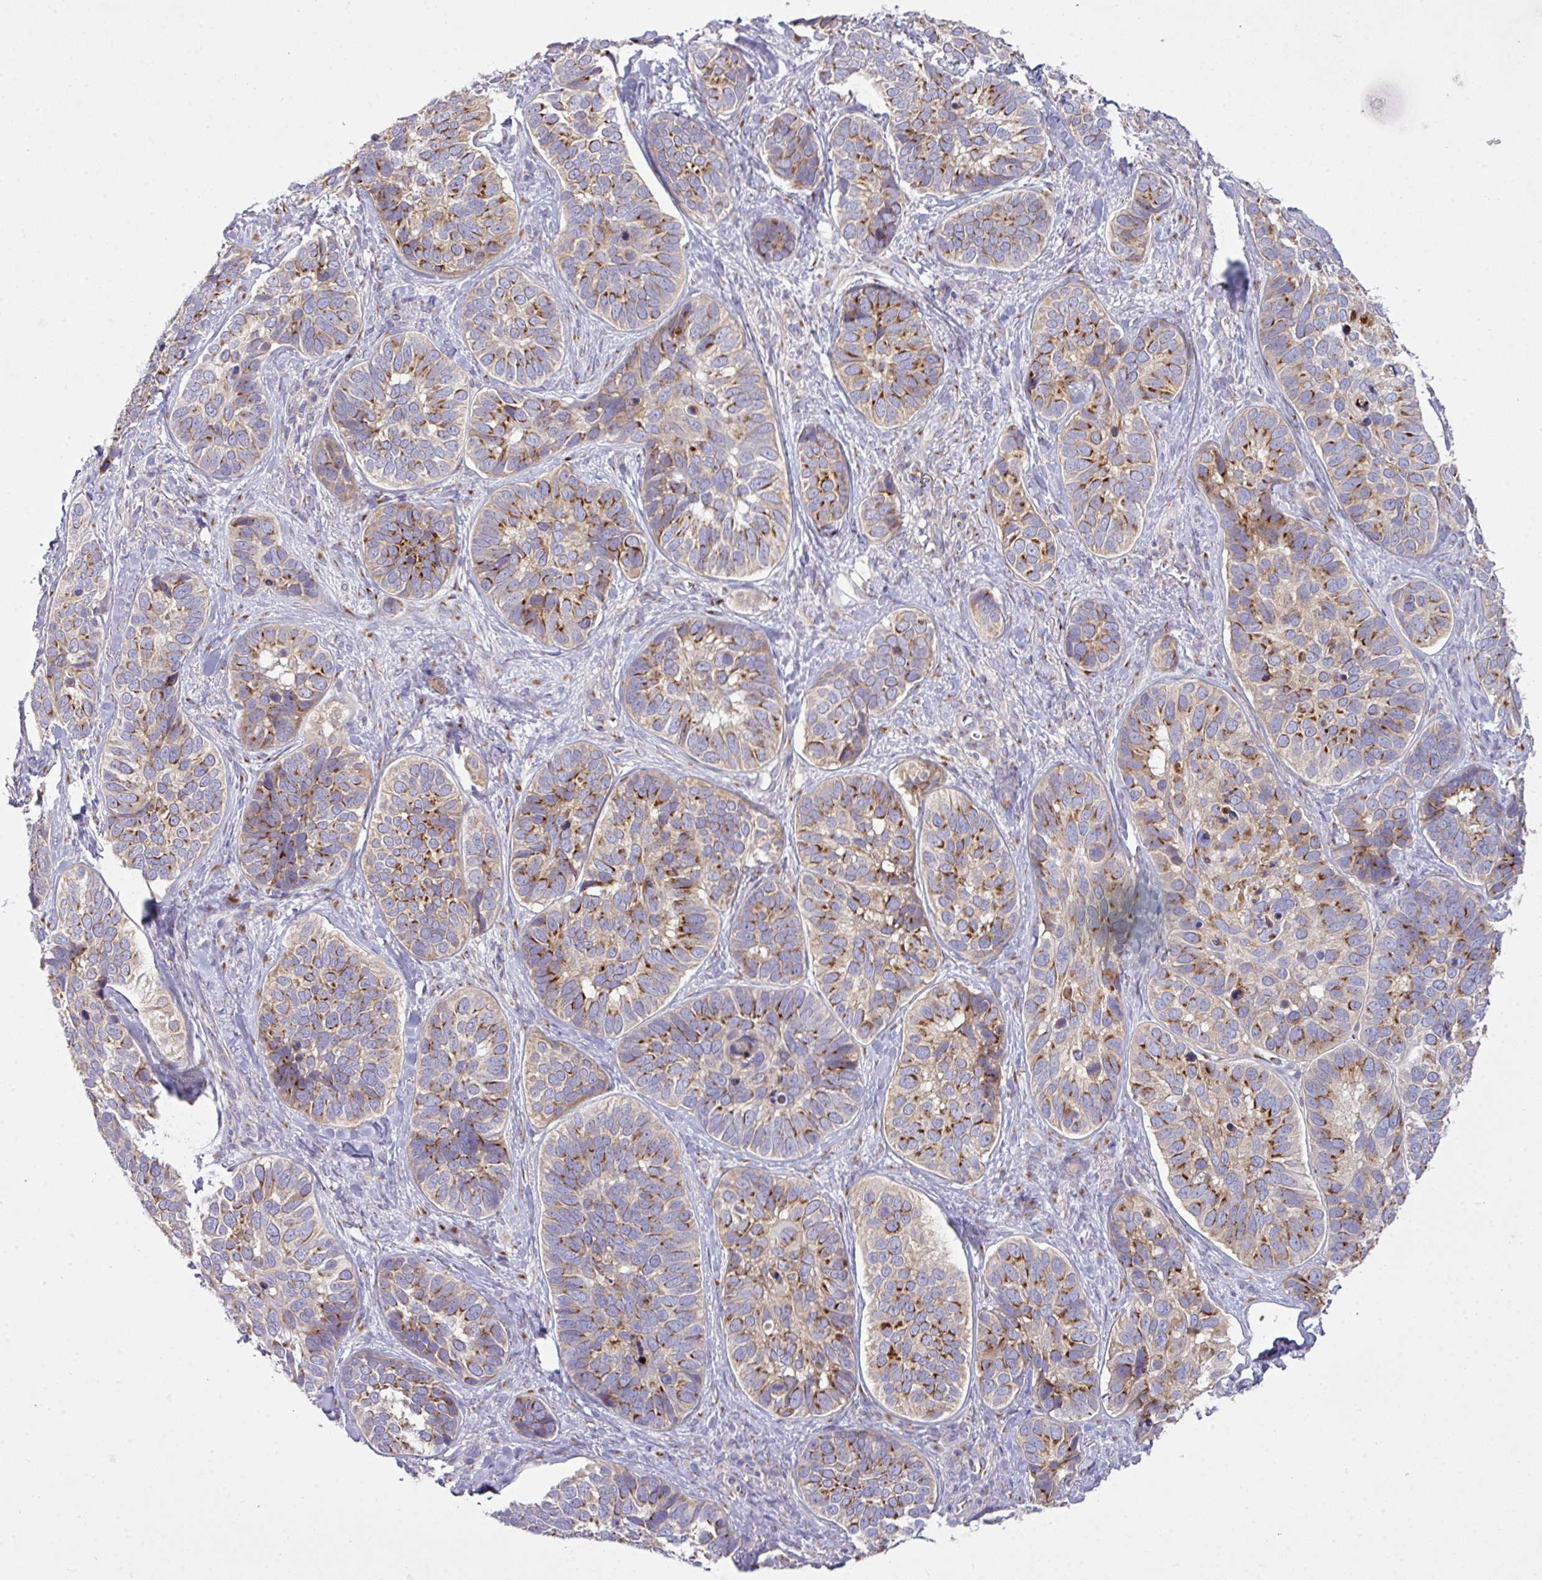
{"staining": {"intensity": "moderate", "quantity": "25%-75%", "location": "cytoplasmic/membranous"}, "tissue": "skin cancer", "cell_type": "Tumor cells", "image_type": "cancer", "snomed": [{"axis": "morphology", "description": "Basal cell carcinoma"}, {"axis": "topography", "description": "Skin"}], "caption": "Human skin basal cell carcinoma stained with a brown dye shows moderate cytoplasmic/membranous positive expression in about 25%-75% of tumor cells.", "gene": "VTI1A", "patient": {"sex": "male", "age": 62}}